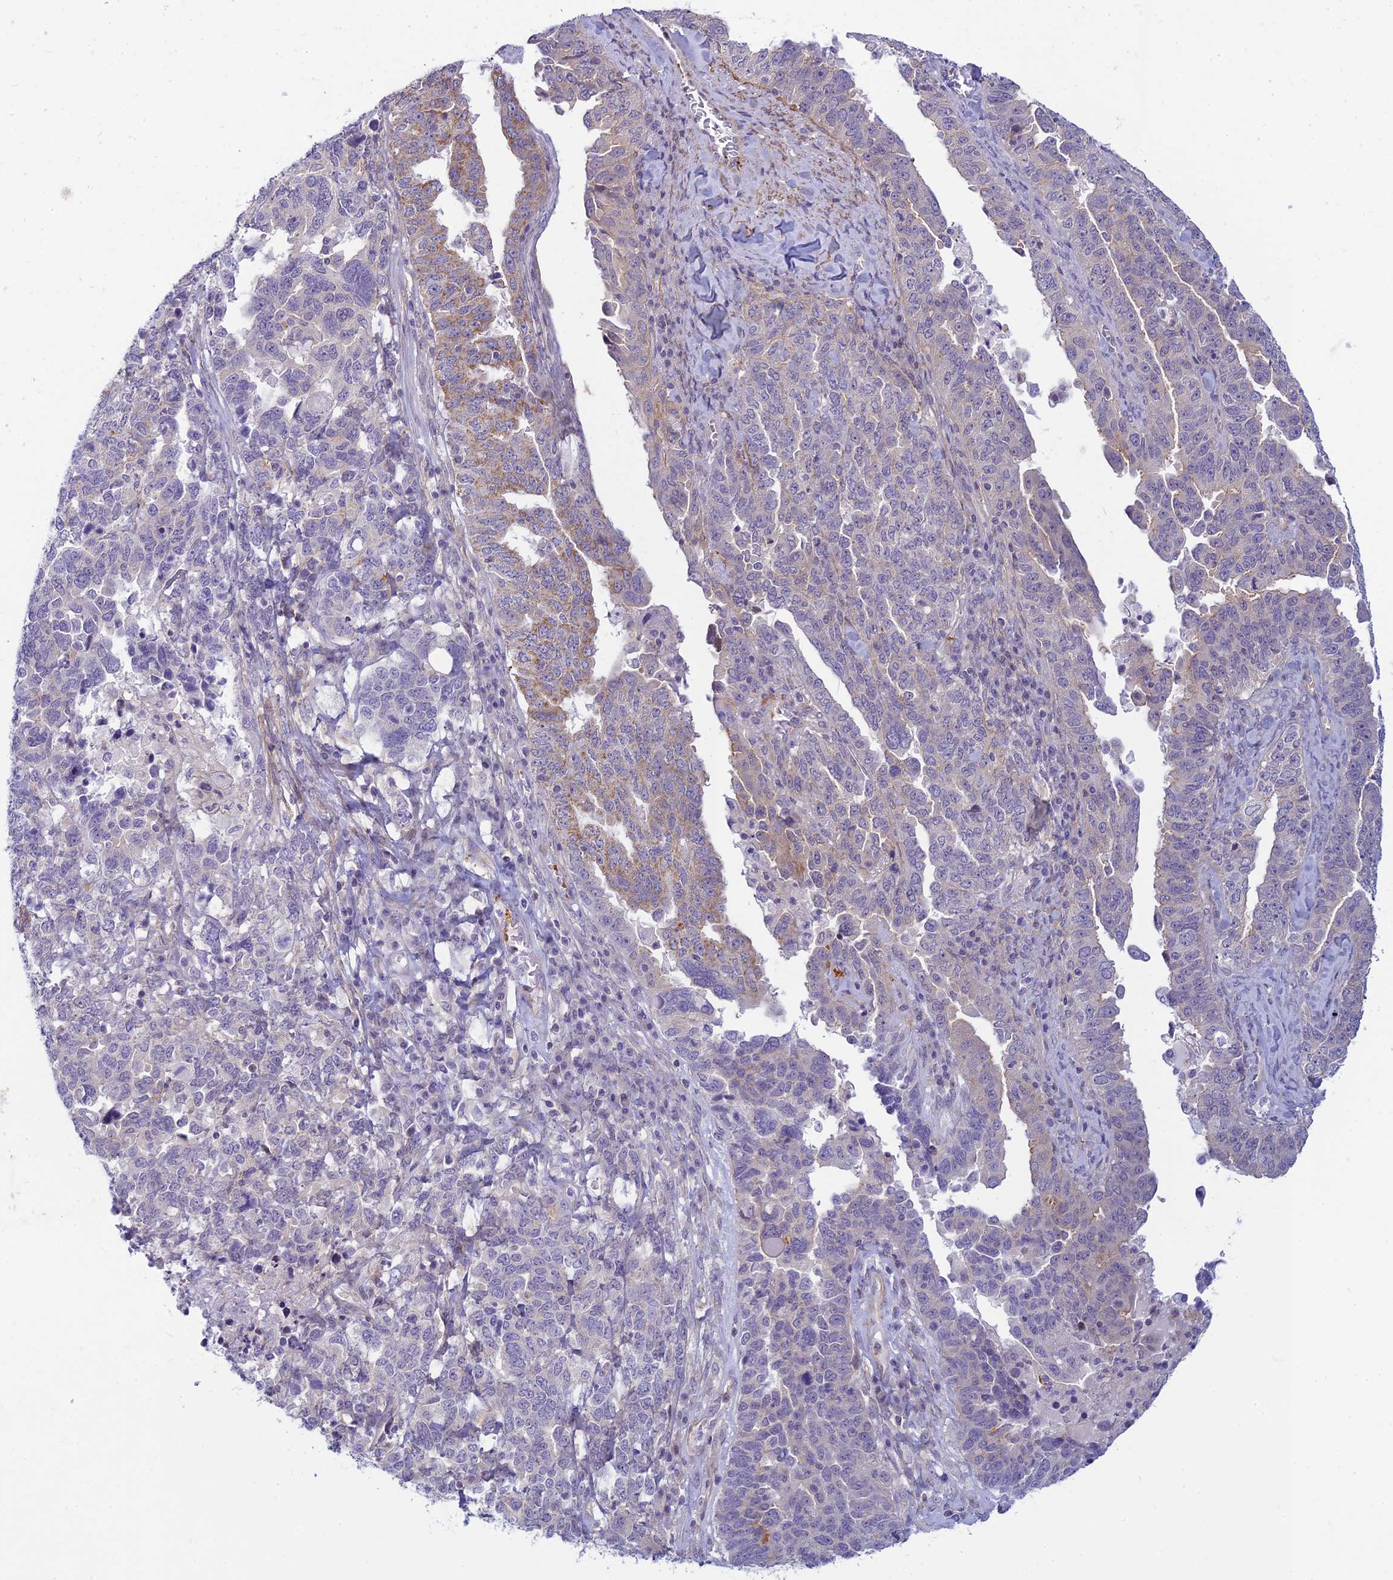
{"staining": {"intensity": "moderate", "quantity": "<25%", "location": "cytoplasmic/membranous"}, "tissue": "ovarian cancer", "cell_type": "Tumor cells", "image_type": "cancer", "snomed": [{"axis": "morphology", "description": "Carcinoma, endometroid"}, {"axis": "topography", "description": "Ovary"}], "caption": "A photomicrograph of human ovarian cancer (endometroid carcinoma) stained for a protein exhibits moderate cytoplasmic/membranous brown staining in tumor cells.", "gene": "FBXW4", "patient": {"sex": "female", "age": 62}}